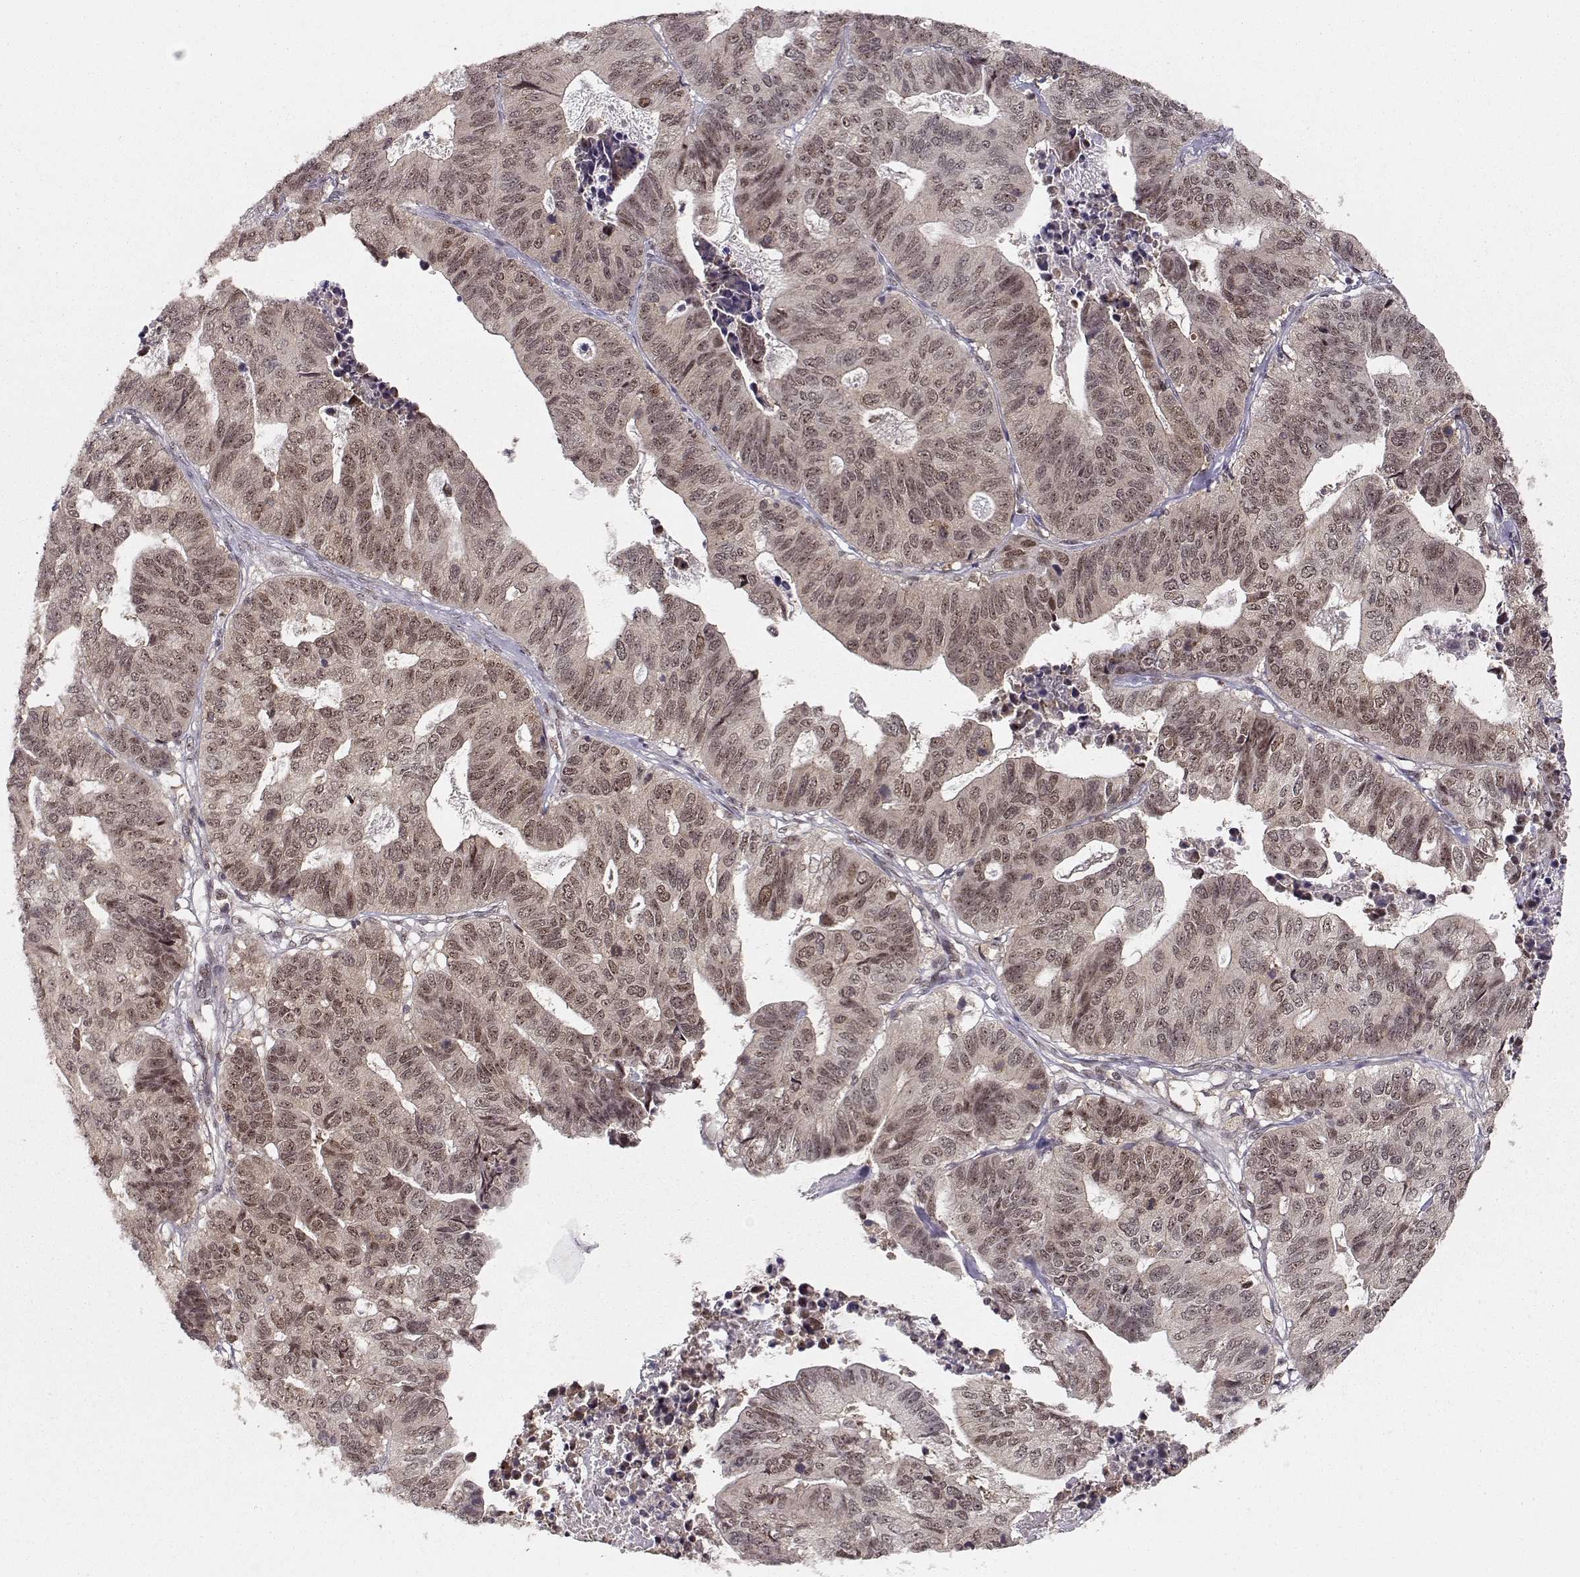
{"staining": {"intensity": "weak", "quantity": ">75%", "location": "cytoplasmic/membranous,nuclear"}, "tissue": "stomach cancer", "cell_type": "Tumor cells", "image_type": "cancer", "snomed": [{"axis": "morphology", "description": "Adenocarcinoma, NOS"}, {"axis": "topography", "description": "Stomach, upper"}], "caption": "Adenocarcinoma (stomach) stained with DAB (3,3'-diaminobenzidine) immunohistochemistry reveals low levels of weak cytoplasmic/membranous and nuclear positivity in approximately >75% of tumor cells.", "gene": "CSNK2A1", "patient": {"sex": "female", "age": 67}}